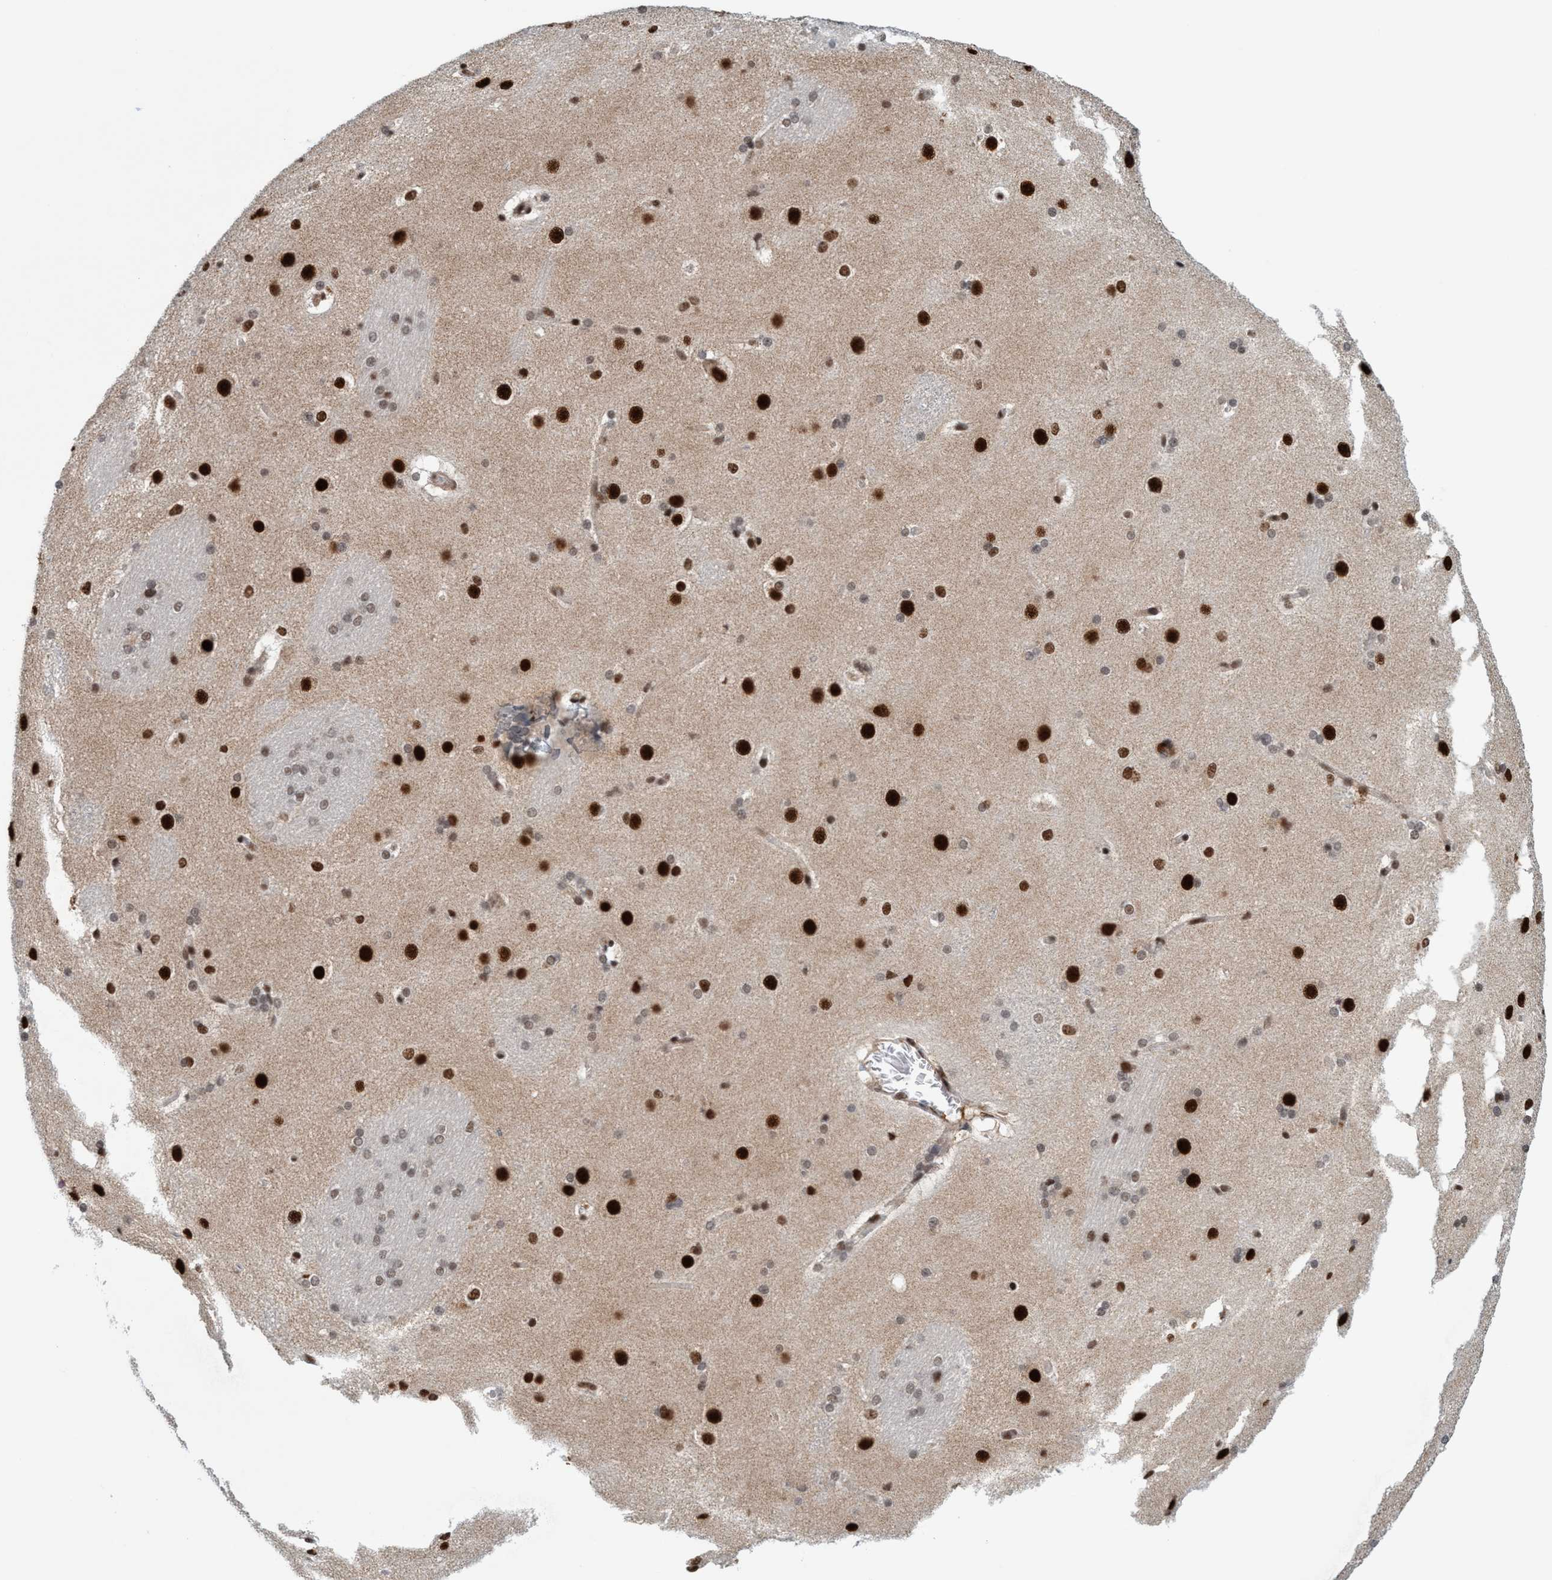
{"staining": {"intensity": "strong", "quantity": "25%-75%", "location": "nuclear"}, "tissue": "caudate", "cell_type": "Glial cells", "image_type": "normal", "snomed": [{"axis": "morphology", "description": "Normal tissue, NOS"}, {"axis": "topography", "description": "Lateral ventricle wall"}], "caption": "This is a histology image of IHC staining of normal caudate, which shows strong expression in the nuclear of glial cells.", "gene": "SMCR8", "patient": {"sex": "female", "age": 19}}